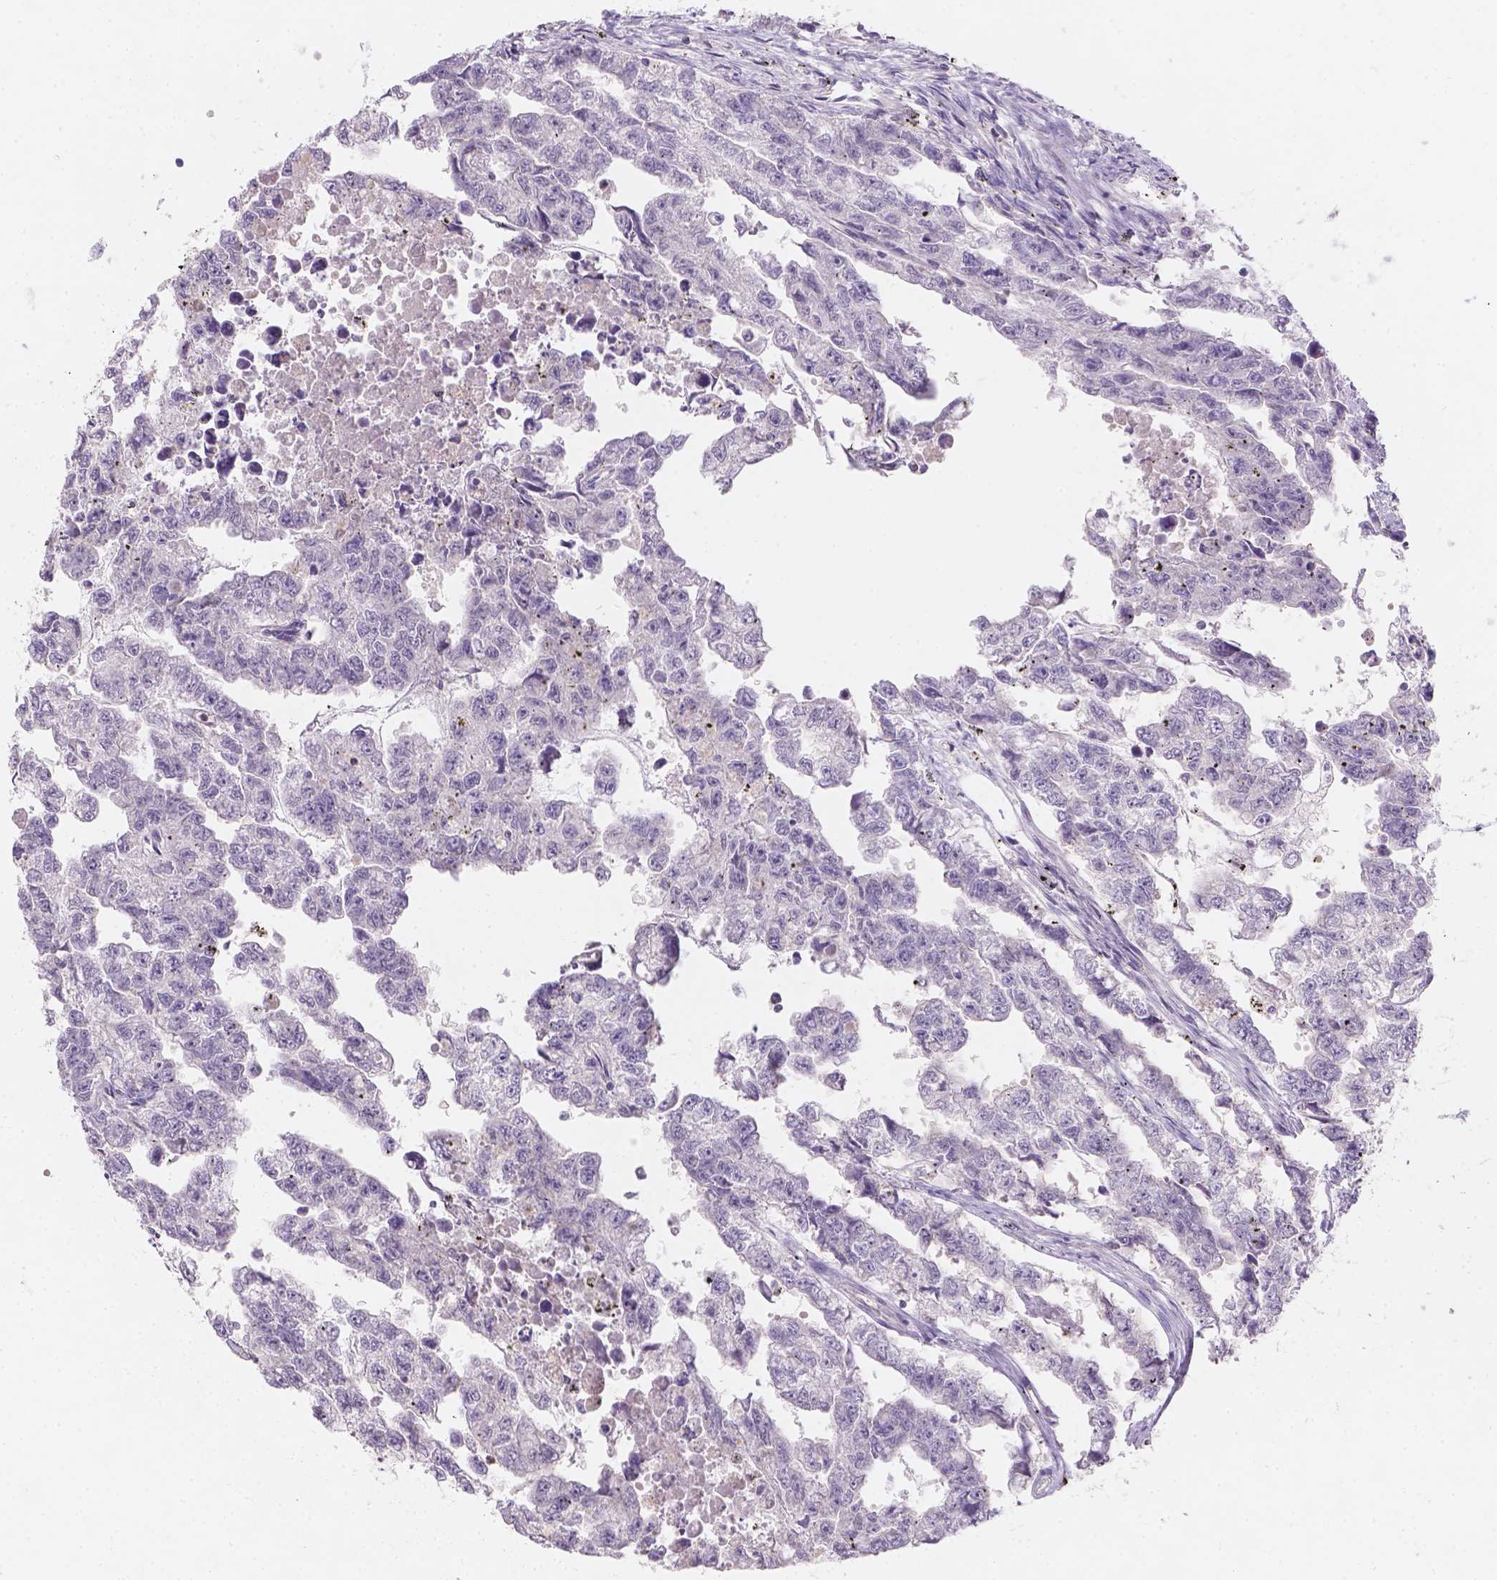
{"staining": {"intensity": "negative", "quantity": "none", "location": "none"}, "tissue": "testis cancer", "cell_type": "Tumor cells", "image_type": "cancer", "snomed": [{"axis": "morphology", "description": "Carcinoma, Embryonal, NOS"}, {"axis": "morphology", "description": "Teratoma, malignant, NOS"}, {"axis": "topography", "description": "Testis"}], "caption": "Immunohistochemistry (IHC) image of human teratoma (malignant) (testis) stained for a protein (brown), which demonstrates no staining in tumor cells.", "gene": "DCAF4L1", "patient": {"sex": "male", "age": 44}}